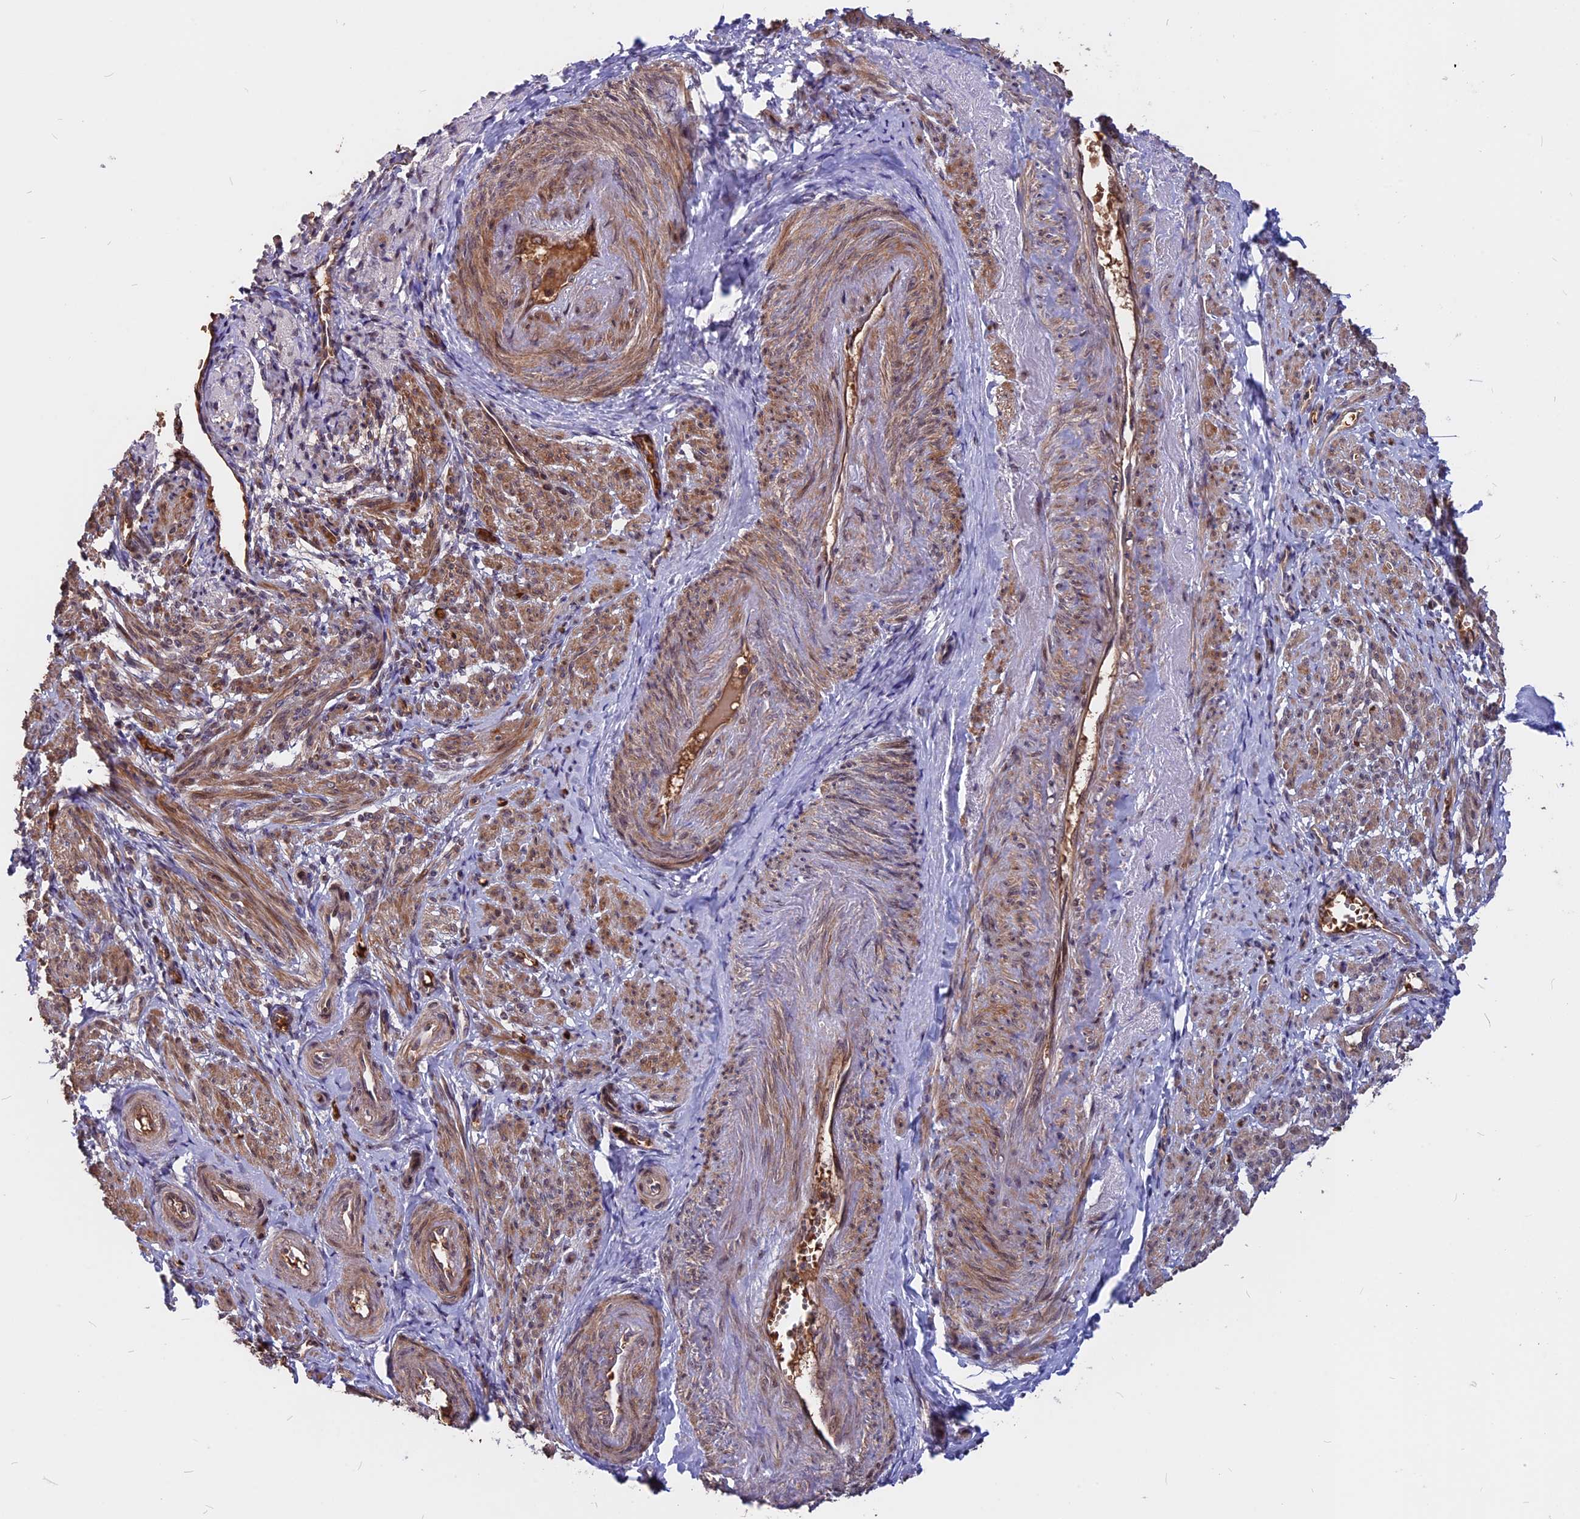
{"staining": {"intensity": "strong", "quantity": "25%-75%", "location": "cytoplasmic/membranous"}, "tissue": "smooth muscle", "cell_type": "Smooth muscle cells", "image_type": "normal", "snomed": [{"axis": "morphology", "description": "Normal tissue, NOS"}, {"axis": "topography", "description": "Smooth muscle"}], "caption": "Protein staining exhibits strong cytoplasmic/membranous staining in approximately 25%-75% of smooth muscle cells in benign smooth muscle.", "gene": "ZC3H10", "patient": {"sex": "female", "age": 39}}